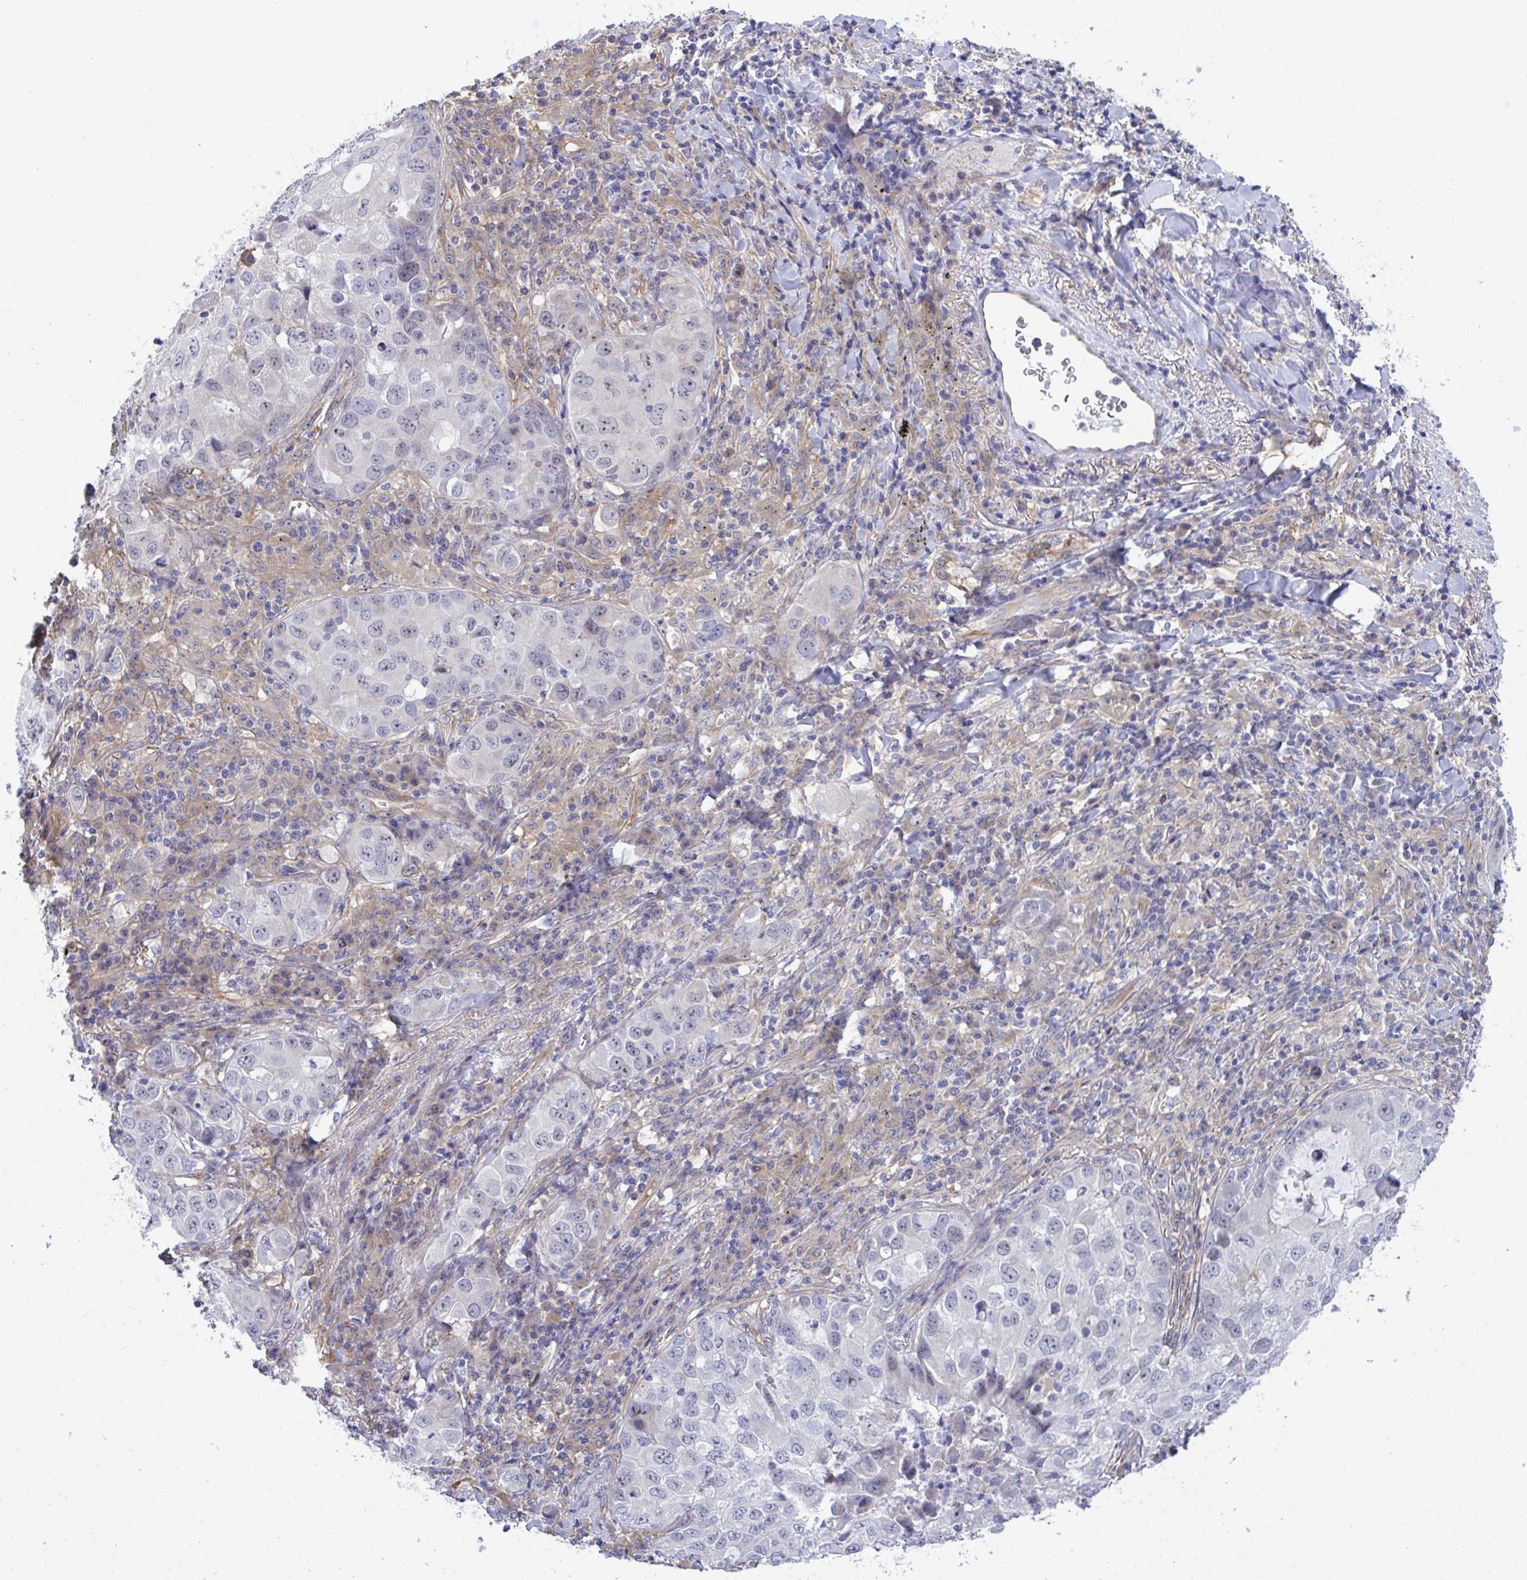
{"staining": {"intensity": "weak", "quantity": "<25%", "location": "nuclear"}, "tissue": "lung cancer", "cell_type": "Tumor cells", "image_type": "cancer", "snomed": [{"axis": "morphology", "description": "Normal morphology"}, {"axis": "morphology", "description": "Adenocarcinoma, NOS"}, {"axis": "topography", "description": "Lymph node"}, {"axis": "topography", "description": "Lung"}], "caption": "DAB (3,3'-diaminobenzidine) immunohistochemical staining of human adenocarcinoma (lung) reveals no significant staining in tumor cells.", "gene": "CENPQ", "patient": {"sex": "female", "age": 51}}